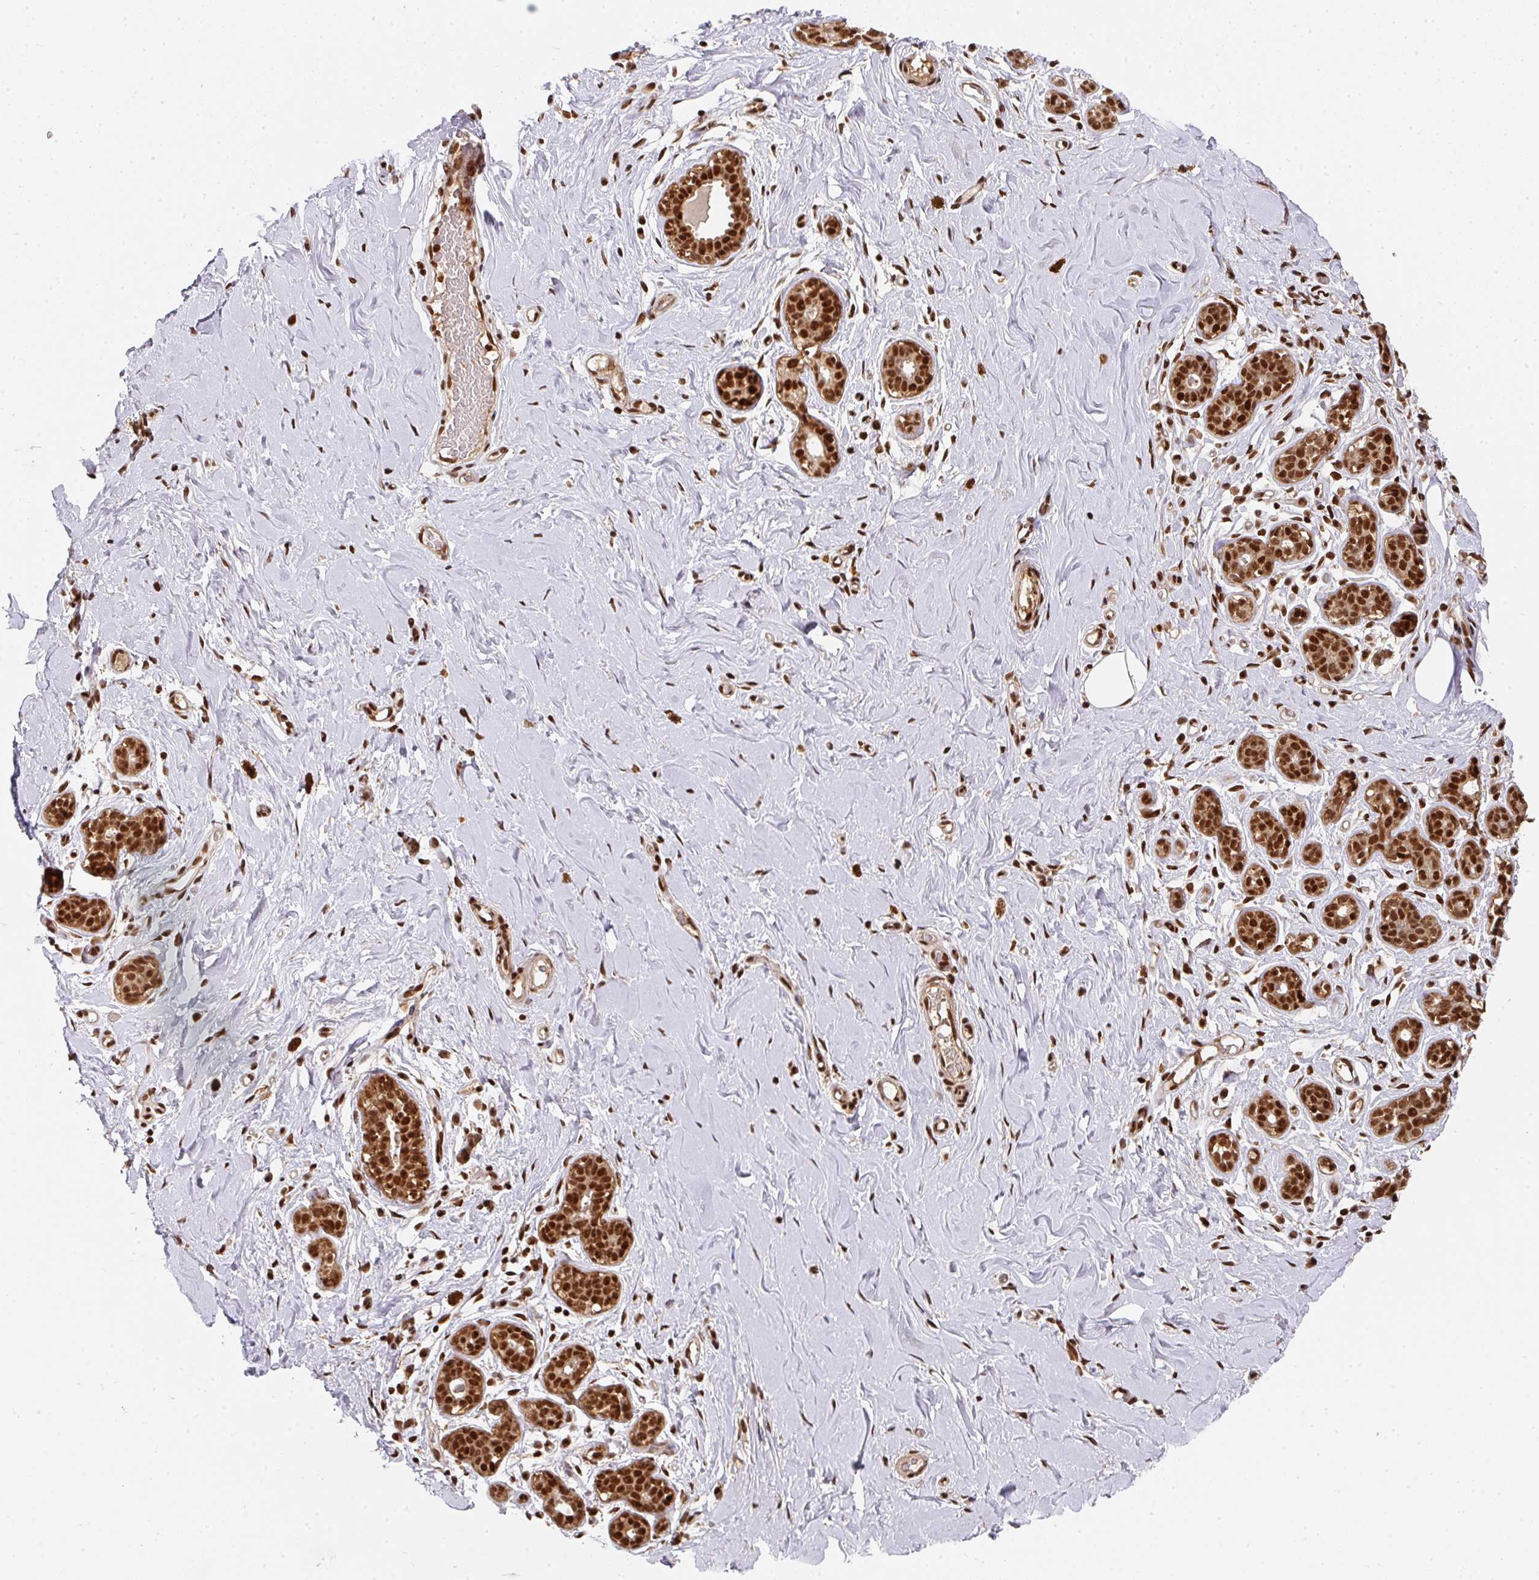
{"staining": {"intensity": "moderate", "quantity": ">75%", "location": "nuclear"}, "tissue": "breast", "cell_type": "Adipocytes", "image_type": "normal", "snomed": [{"axis": "morphology", "description": "Normal tissue, NOS"}, {"axis": "topography", "description": "Breast"}], "caption": "This image exhibits normal breast stained with immunohistochemistry (IHC) to label a protein in brown. The nuclear of adipocytes show moderate positivity for the protein. Nuclei are counter-stained blue.", "gene": "DIDO1", "patient": {"sex": "female", "age": 27}}